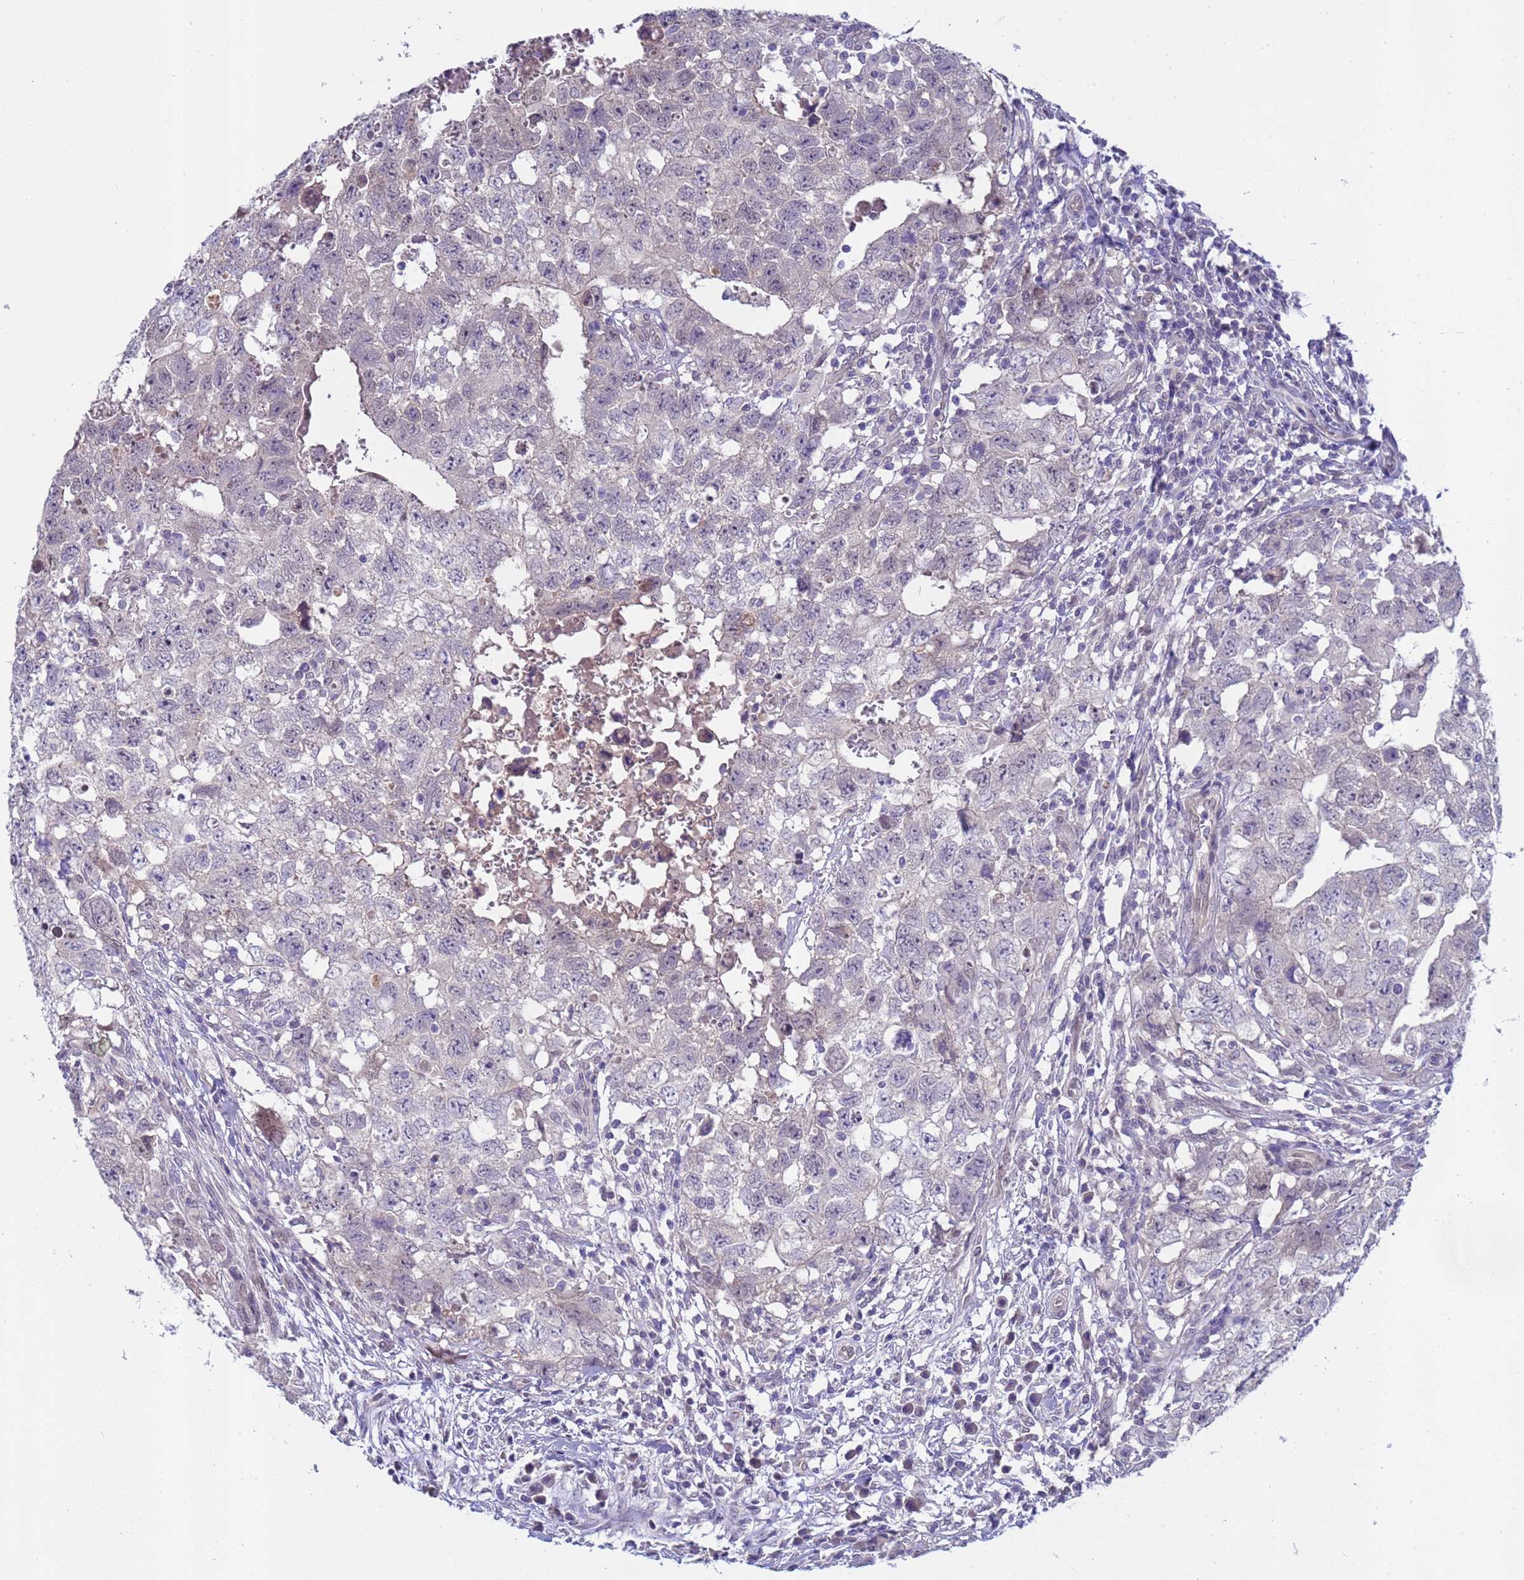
{"staining": {"intensity": "negative", "quantity": "none", "location": "none"}, "tissue": "testis cancer", "cell_type": "Tumor cells", "image_type": "cancer", "snomed": [{"axis": "morphology", "description": "Seminoma, NOS"}, {"axis": "morphology", "description": "Carcinoma, Embryonal, NOS"}, {"axis": "topography", "description": "Testis"}], "caption": "There is no significant expression in tumor cells of testis embryonal carcinoma.", "gene": "TRMT10A", "patient": {"sex": "male", "age": 29}}